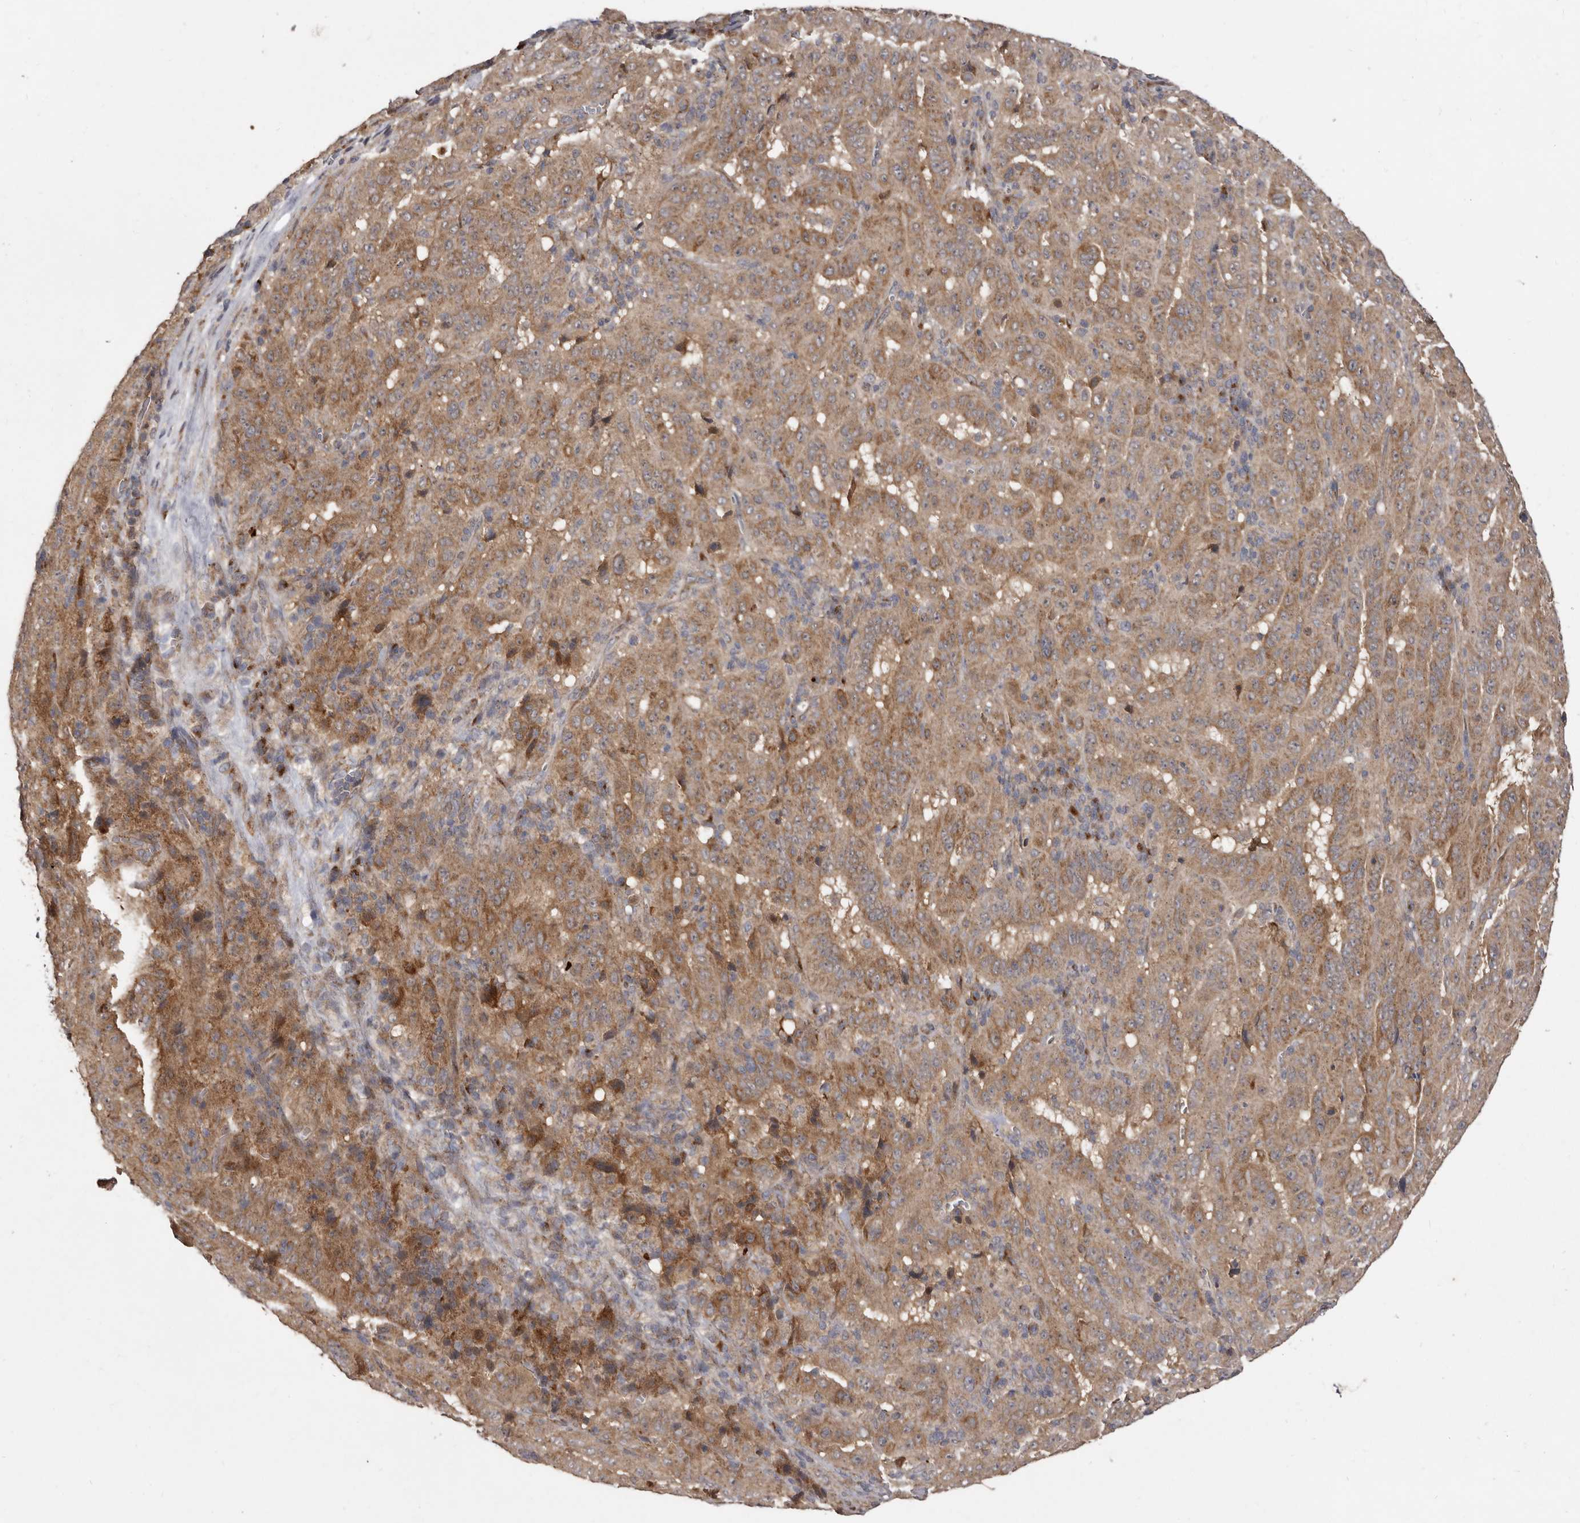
{"staining": {"intensity": "moderate", "quantity": ">75%", "location": "cytoplasmic/membranous"}, "tissue": "pancreatic cancer", "cell_type": "Tumor cells", "image_type": "cancer", "snomed": [{"axis": "morphology", "description": "Adenocarcinoma, NOS"}, {"axis": "topography", "description": "Pancreas"}], "caption": "High-magnification brightfield microscopy of pancreatic cancer stained with DAB (3,3'-diaminobenzidine) (brown) and counterstained with hematoxylin (blue). tumor cells exhibit moderate cytoplasmic/membranous positivity is seen in approximately>75% of cells.", "gene": "FLAD1", "patient": {"sex": "male", "age": 63}}